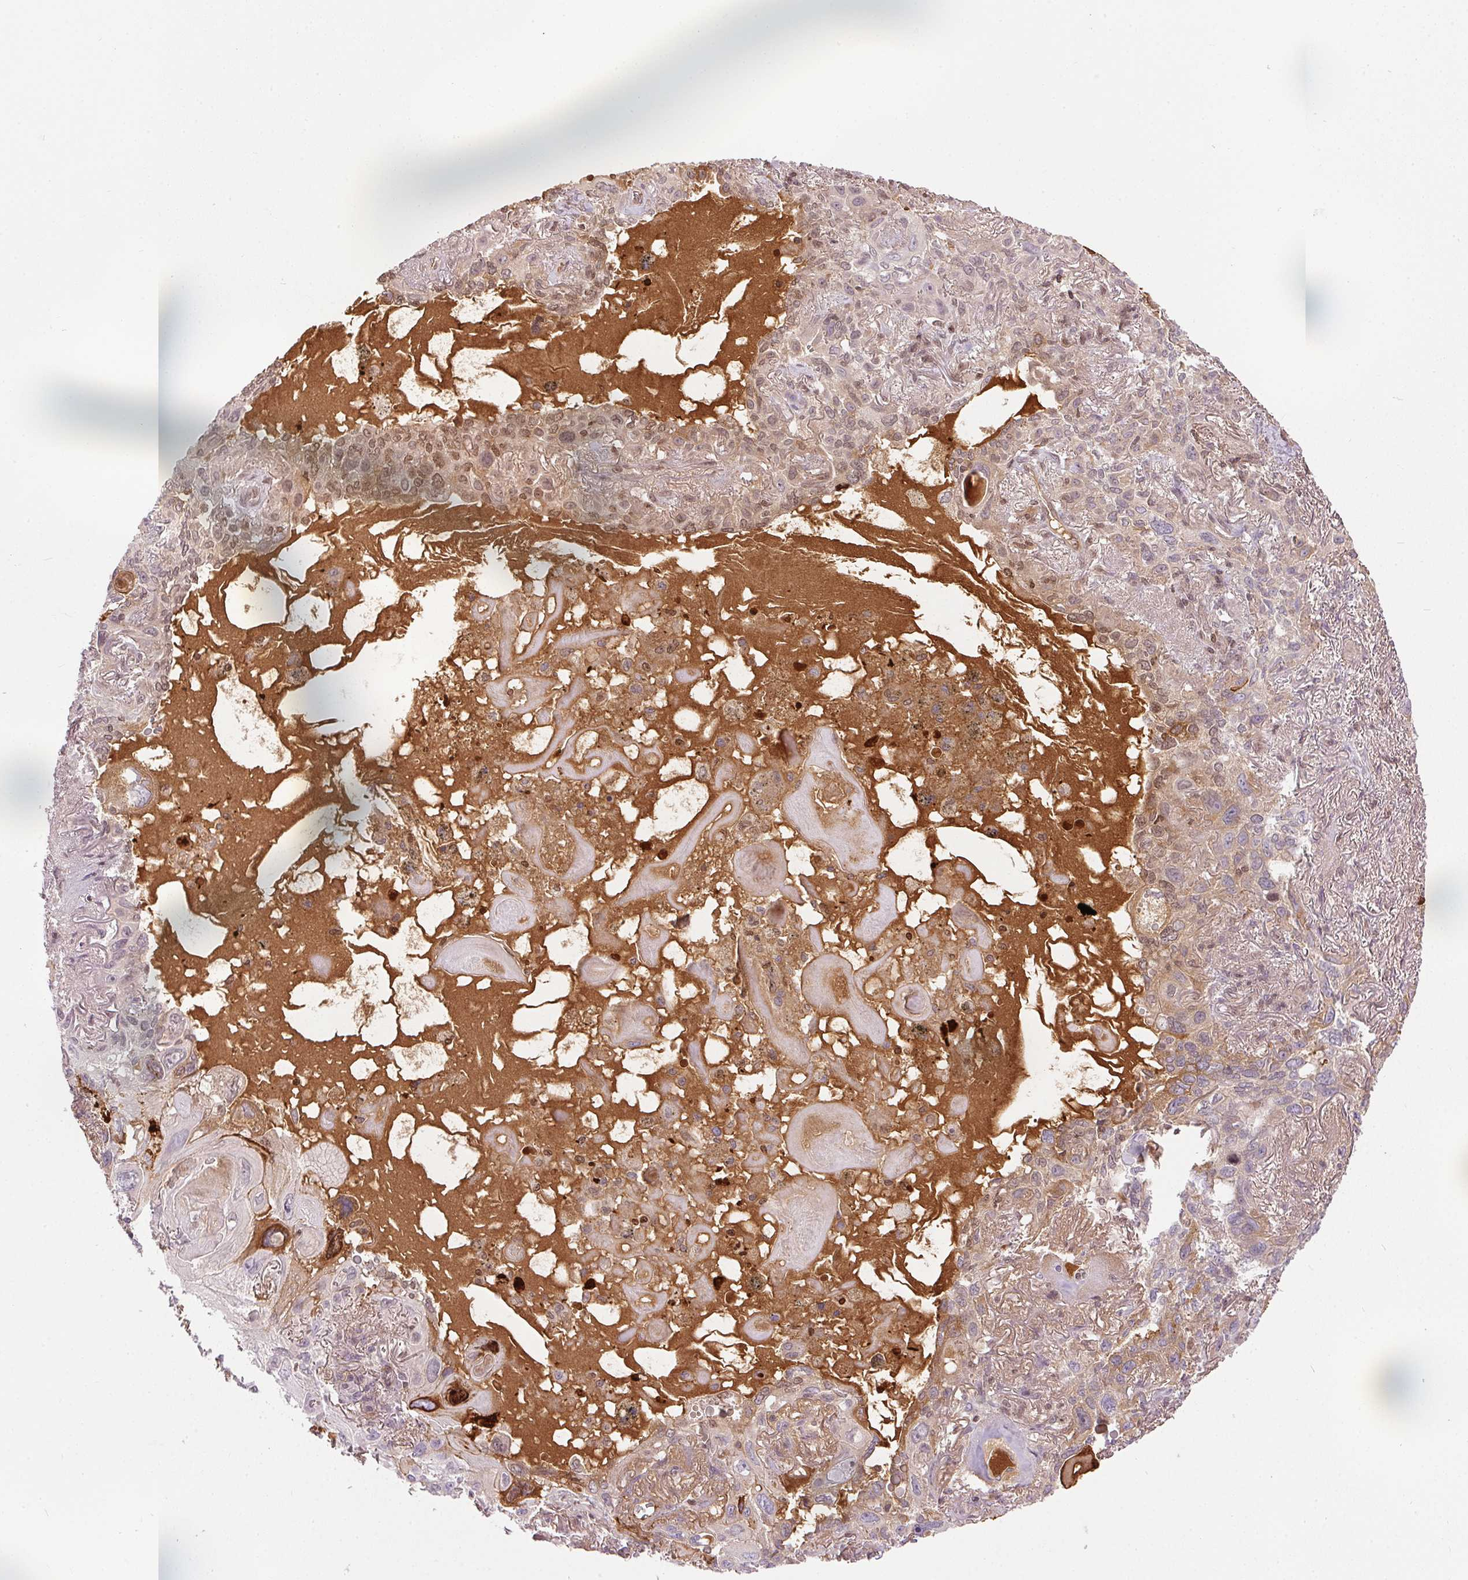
{"staining": {"intensity": "weak", "quantity": "25%-75%", "location": "cytoplasmic/membranous,nuclear"}, "tissue": "lung cancer", "cell_type": "Tumor cells", "image_type": "cancer", "snomed": [{"axis": "morphology", "description": "Squamous cell carcinoma, NOS"}, {"axis": "topography", "description": "Lung"}], "caption": "Lung cancer stained for a protein reveals weak cytoplasmic/membranous and nuclear positivity in tumor cells.", "gene": "ORM1", "patient": {"sex": "male", "age": 79}}